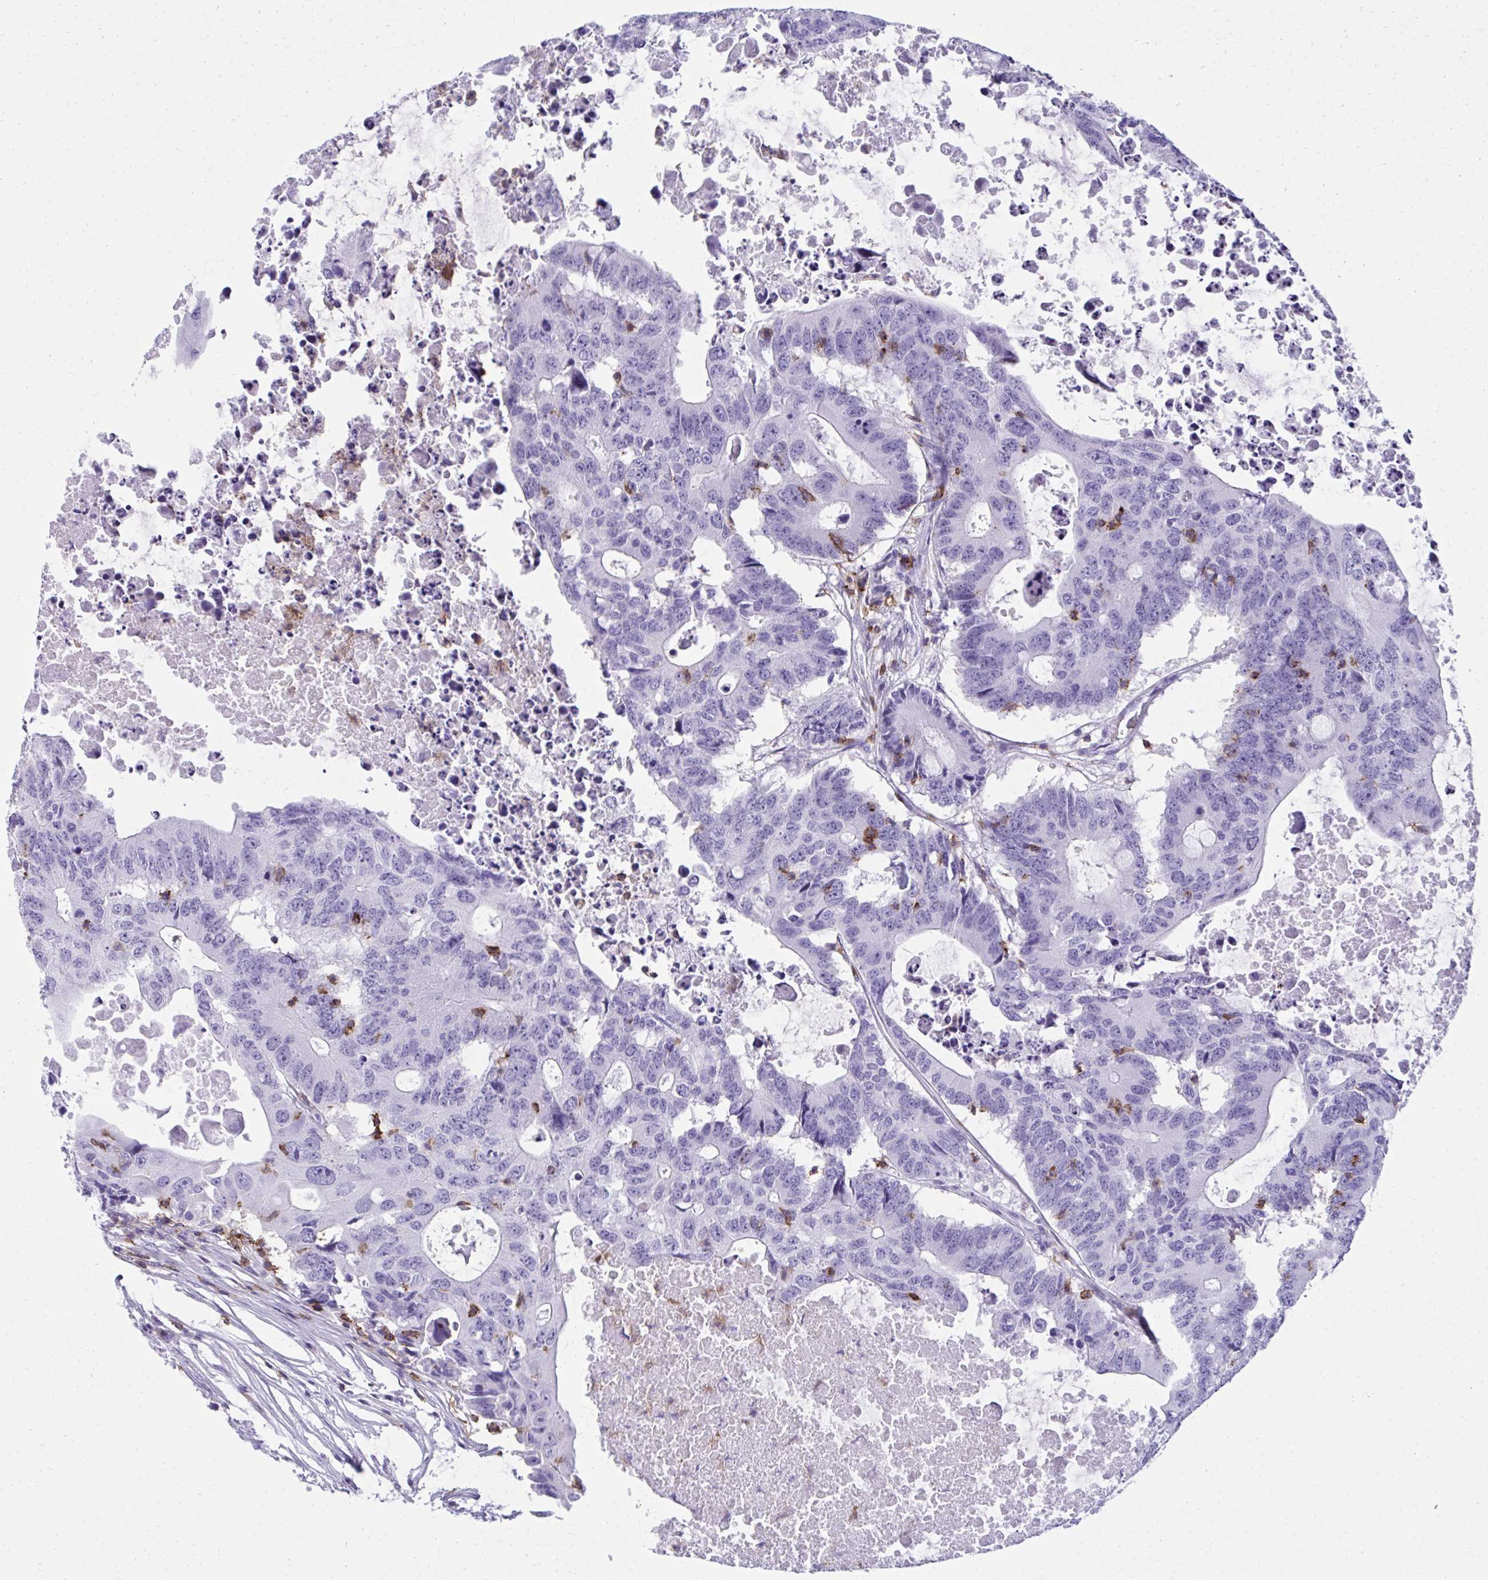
{"staining": {"intensity": "negative", "quantity": "none", "location": "none"}, "tissue": "colorectal cancer", "cell_type": "Tumor cells", "image_type": "cancer", "snomed": [{"axis": "morphology", "description": "Adenocarcinoma, NOS"}, {"axis": "topography", "description": "Colon"}], "caption": "High power microscopy photomicrograph of an immunohistochemistry histopathology image of colorectal adenocarcinoma, revealing no significant positivity in tumor cells. Brightfield microscopy of IHC stained with DAB (brown) and hematoxylin (blue), captured at high magnification.", "gene": "SPN", "patient": {"sex": "male", "age": 71}}